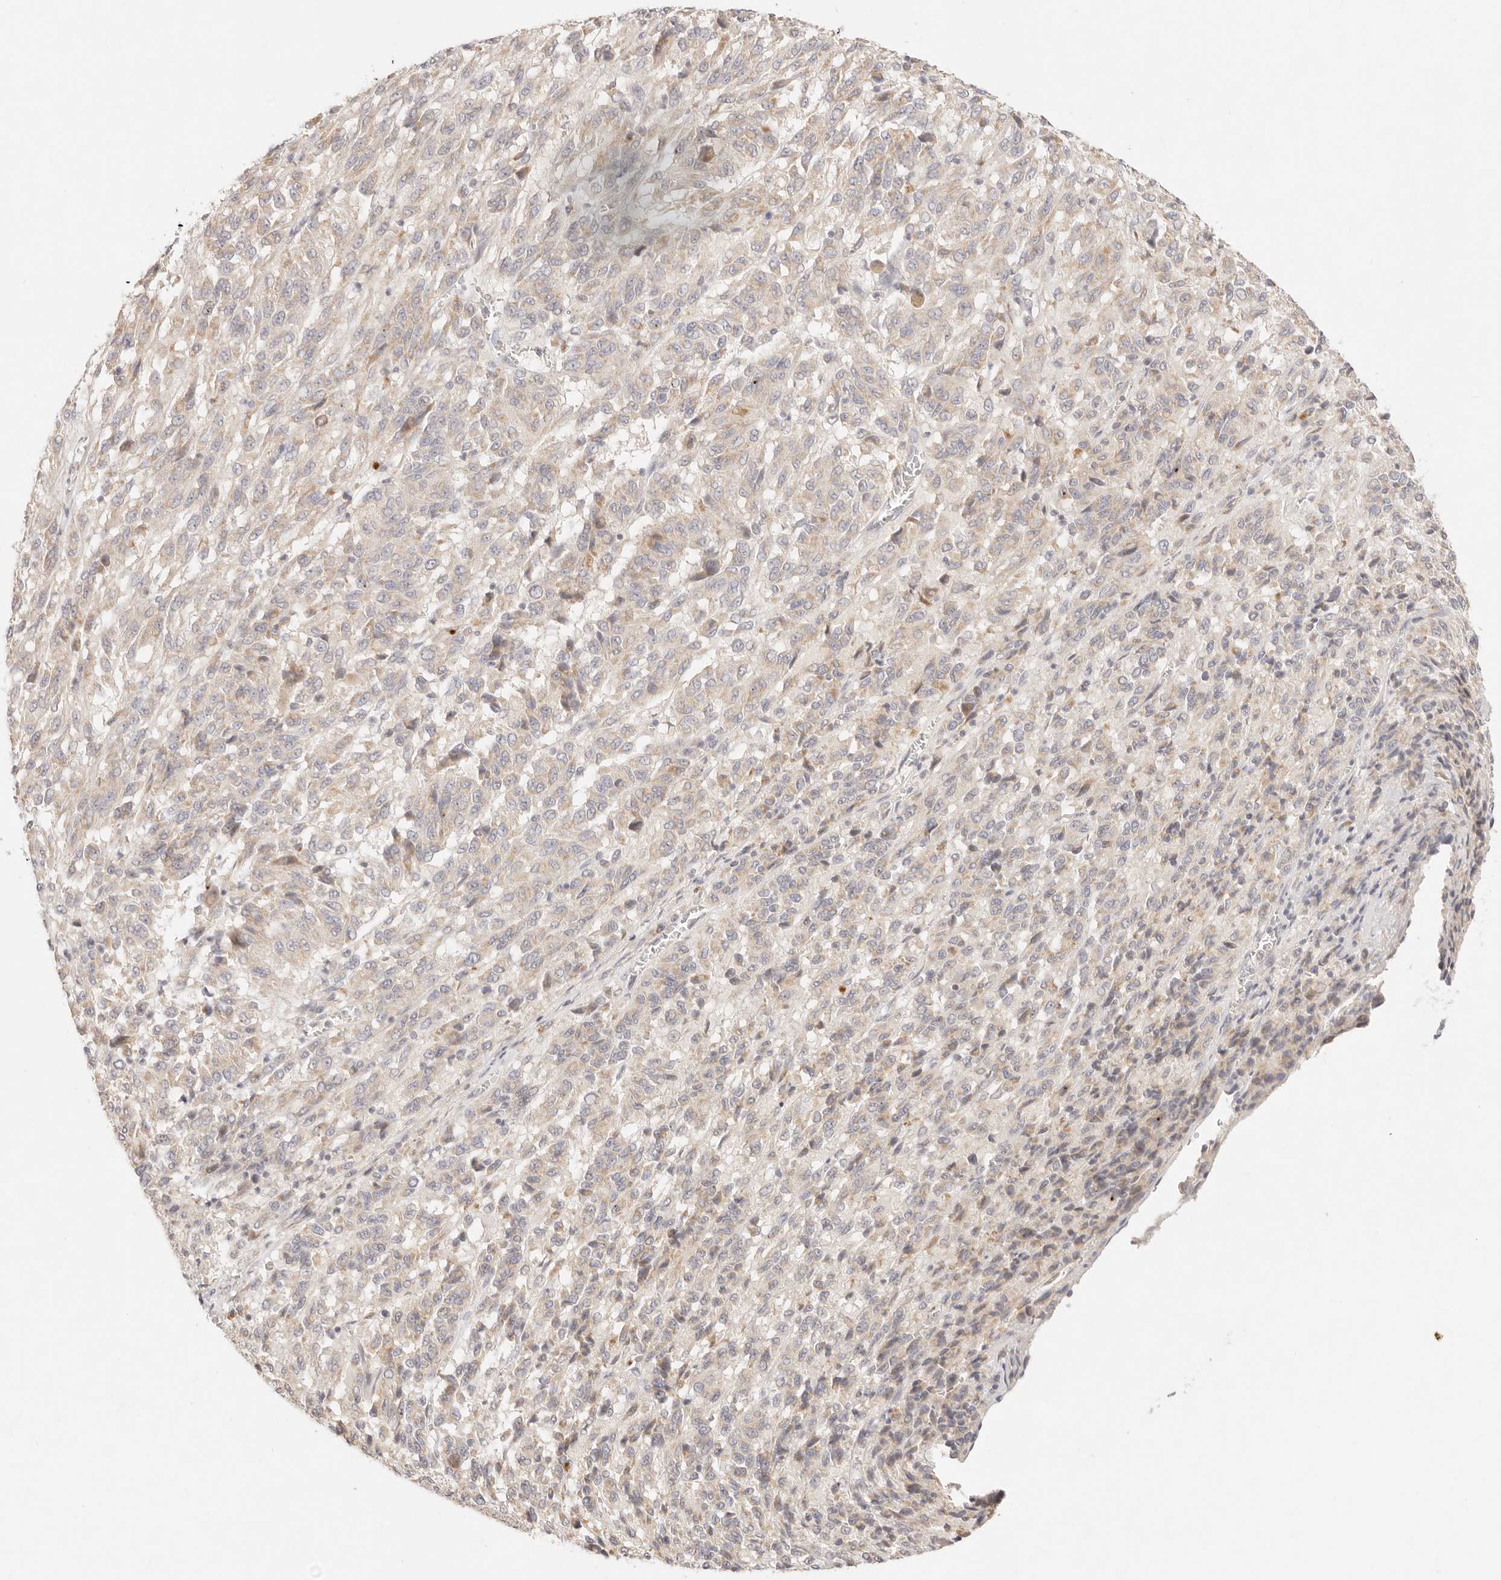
{"staining": {"intensity": "weak", "quantity": "<25%", "location": "cytoplasmic/membranous"}, "tissue": "melanoma", "cell_type": "Tumor cells", "image_type": "cancer", "snomed": [{"axis": "morphology", "description": "Malignant melanoma, Metastatic site"}, {"axis": "topography", "description": "Lung"}], "caption": "Tumor cells show no significant protein positivity in melanoma.", "gene": "GPR156", "patient": {"sex": "male", "age": 64}}